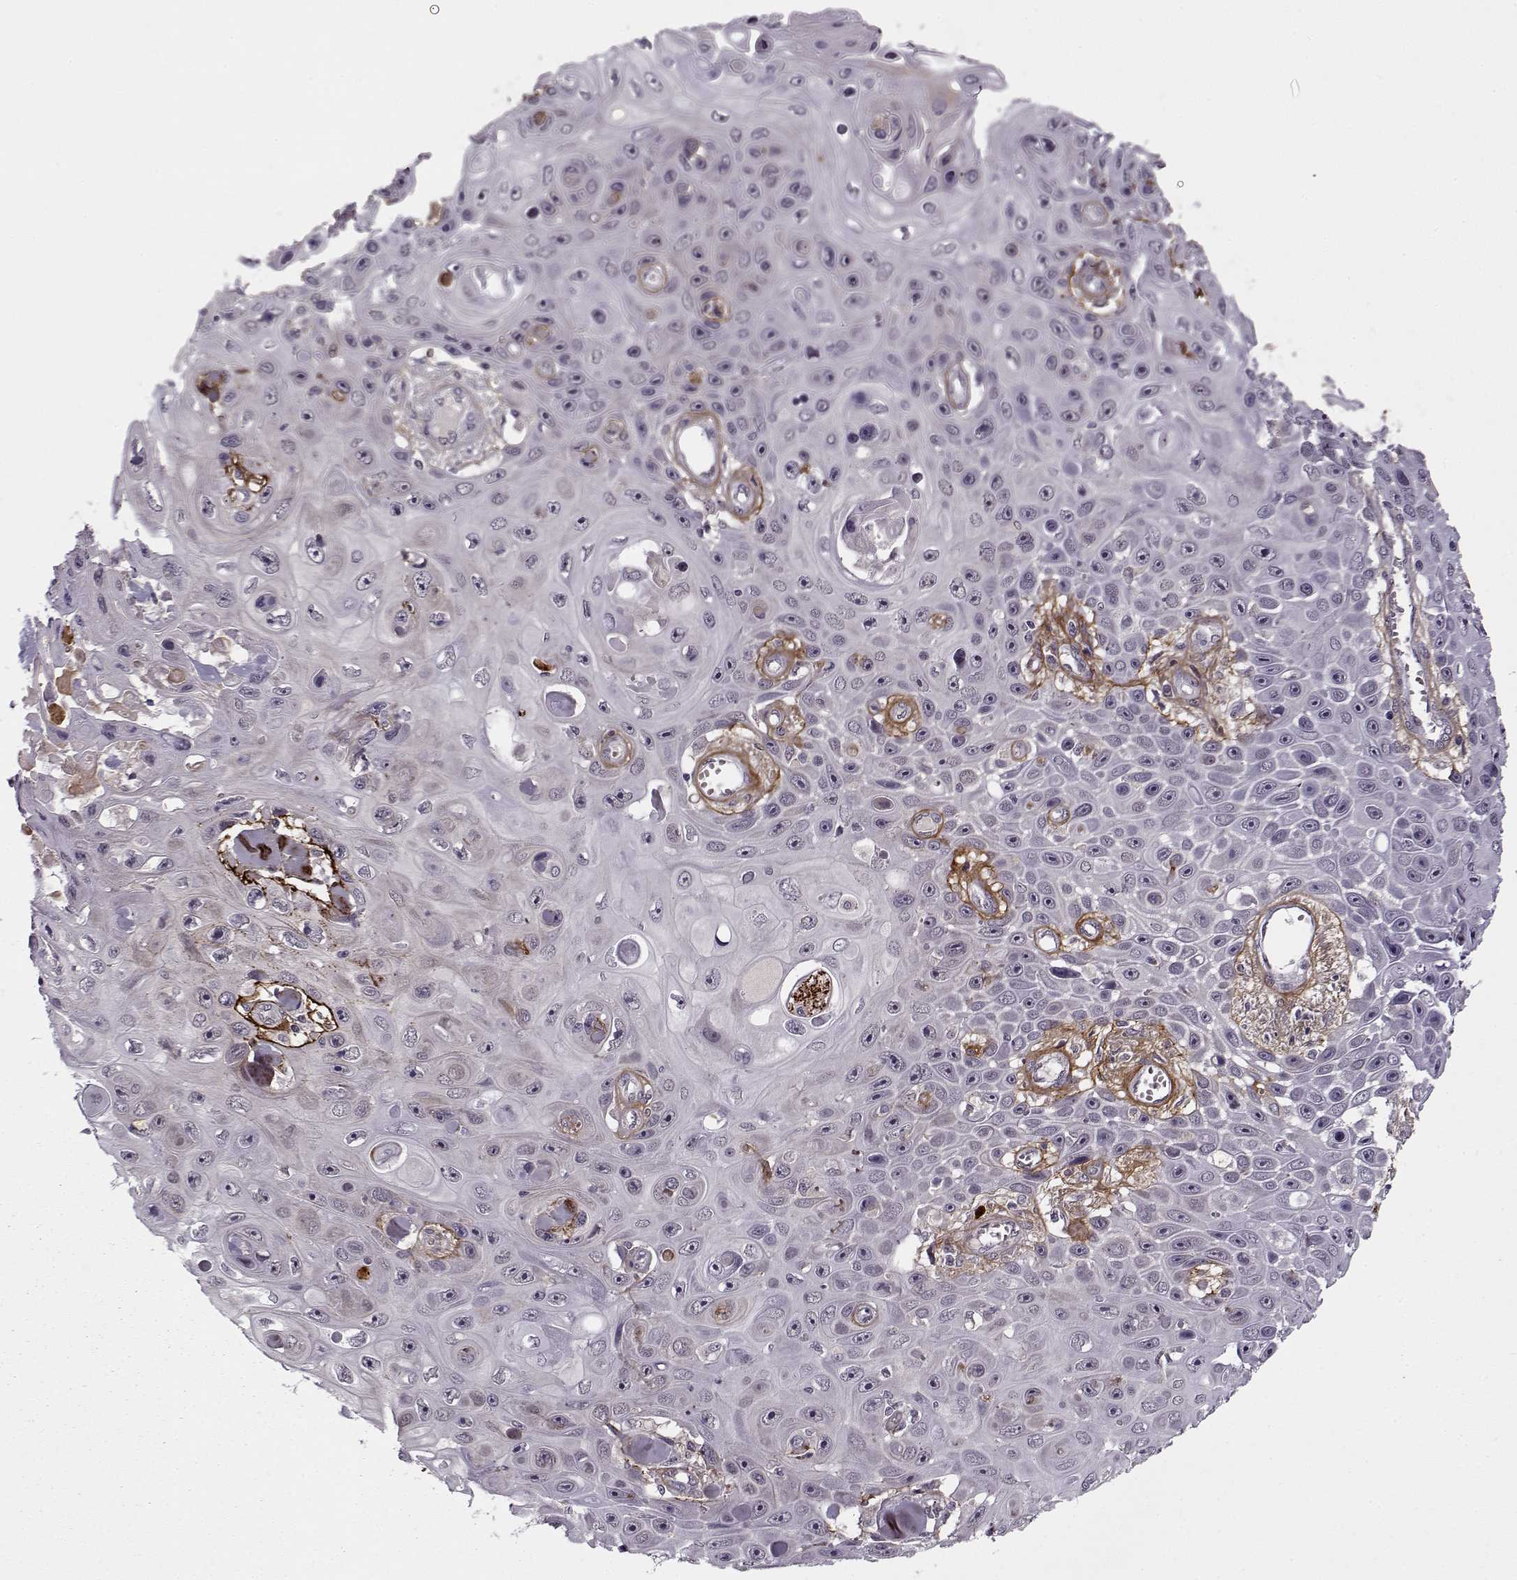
{"staining": {"intensity": "strong", "quantity": "<25%", "location": "cytoplasmic/membranous"}, "tissue": "skin cancer", "cell_type": "Tumor cells", "image_type": "cancer", "snomed": [{"axis": "morphology", "description": "Squamous cell carcinoma, NOS"}, {"axis": "topography", "description": "Skin"}], "caption": "Immunohistochemistry (IHC) image of neoplastic tissue: human skin cancer stained using immunohistochemistry demonstrates medium levels of strong protein expression localized specifically in the cytoplasmic/membranous of tumor cells, appearing as a cytoplasmic/membranous brown color.", "gene": "DENND4B", "patient": {"sex": "male", "age": 82}}